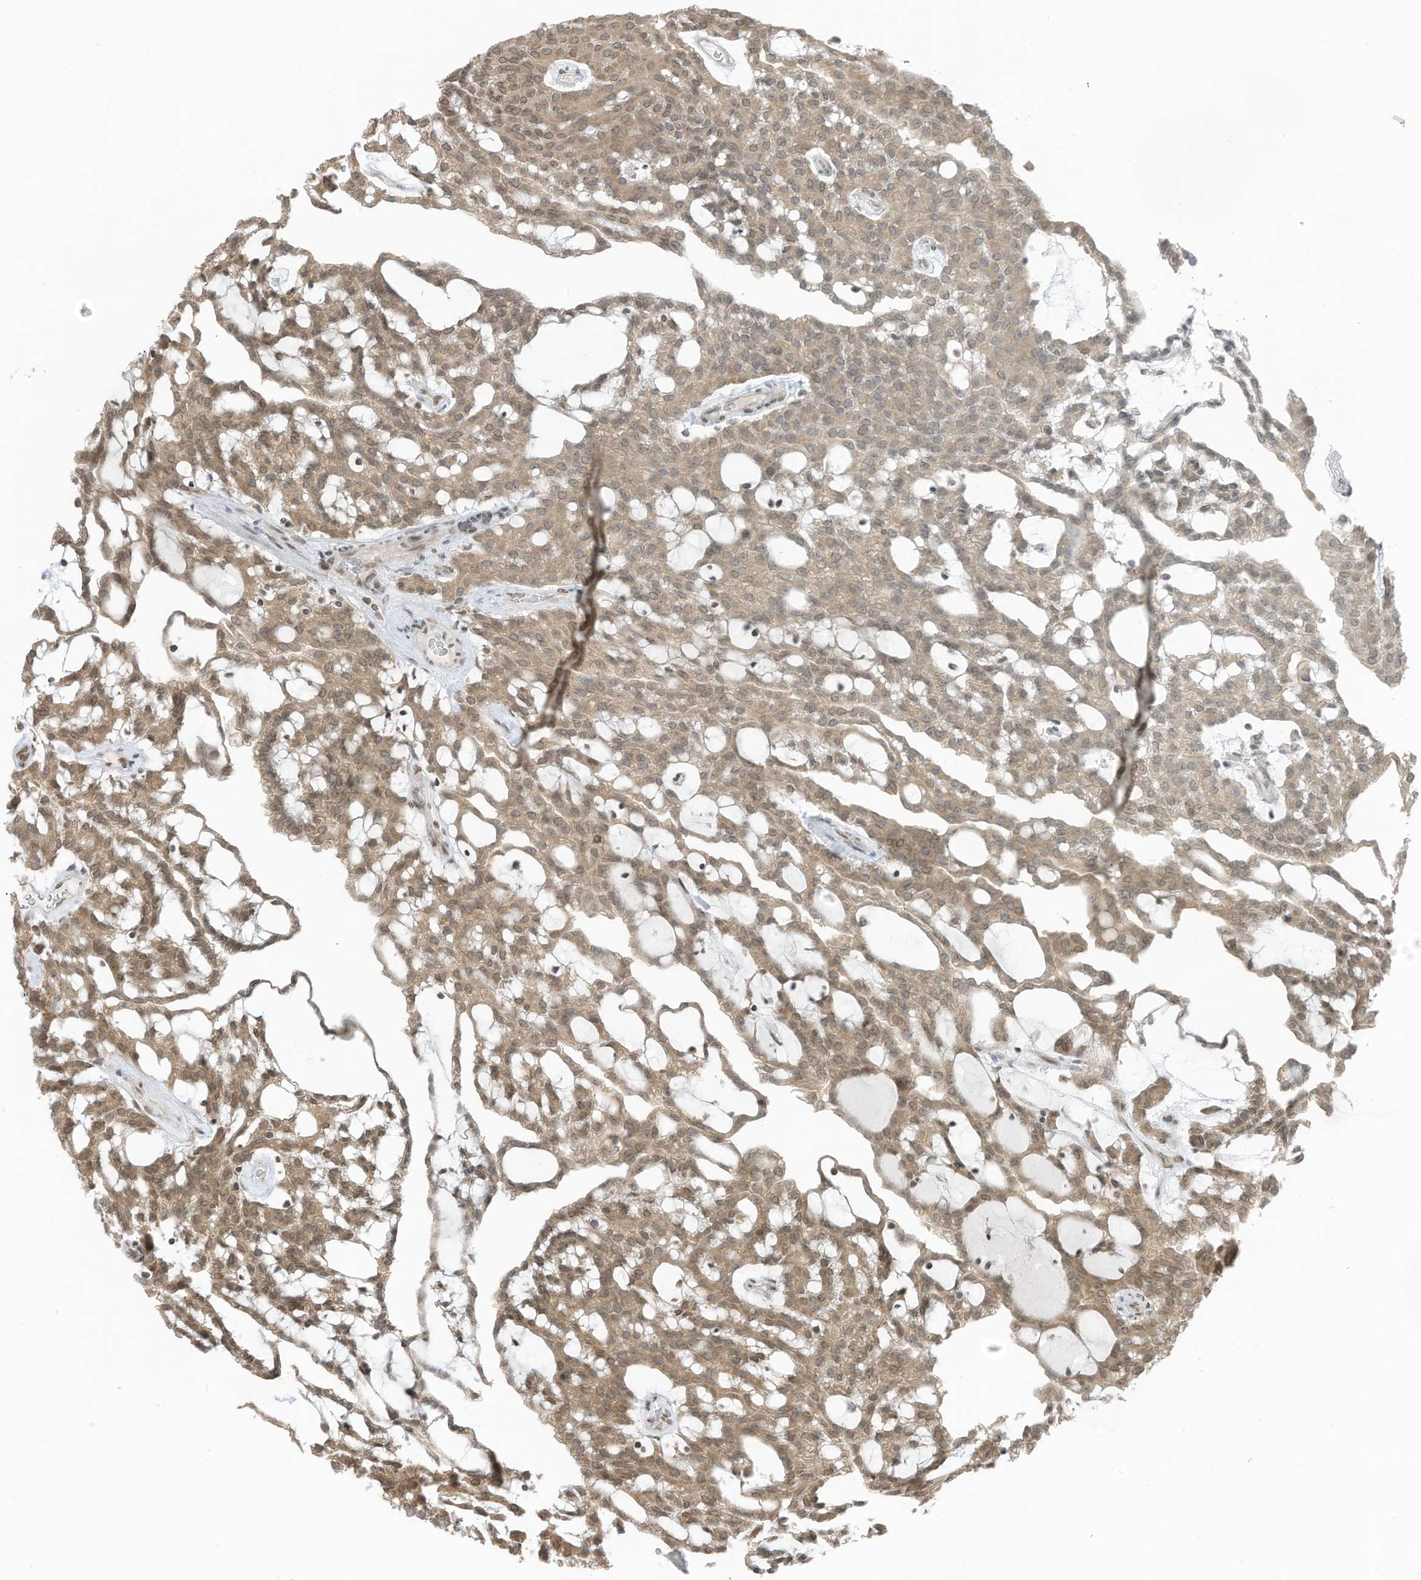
{"staining": {"intensity": "moderate", "quantity": ">75%", "location": "cytoplasmic/membranous,nuclear"}, "tissue": "renal cancer", "cell_type": "Tumor cells", "image_type": "cancer", "snomed": [{"axis": "morphology", "description": "Adenocarcinoma, NOS"}, {"axis": "topography", "description": "Kidney"}], "caption": "Adenocarcinoma (renal) tissue demonstrates moderate cytoplasmic/membranous and nuclear staining in about >75% of tumor cells, visualized by immunohistochemistry. The protein is stained brown, and the nuclei are stained in blue (DAB IHC with brightfield microscopy, high magnification).", "gene": "RABL3", "patient": {"sex": "male", "age": 63}}